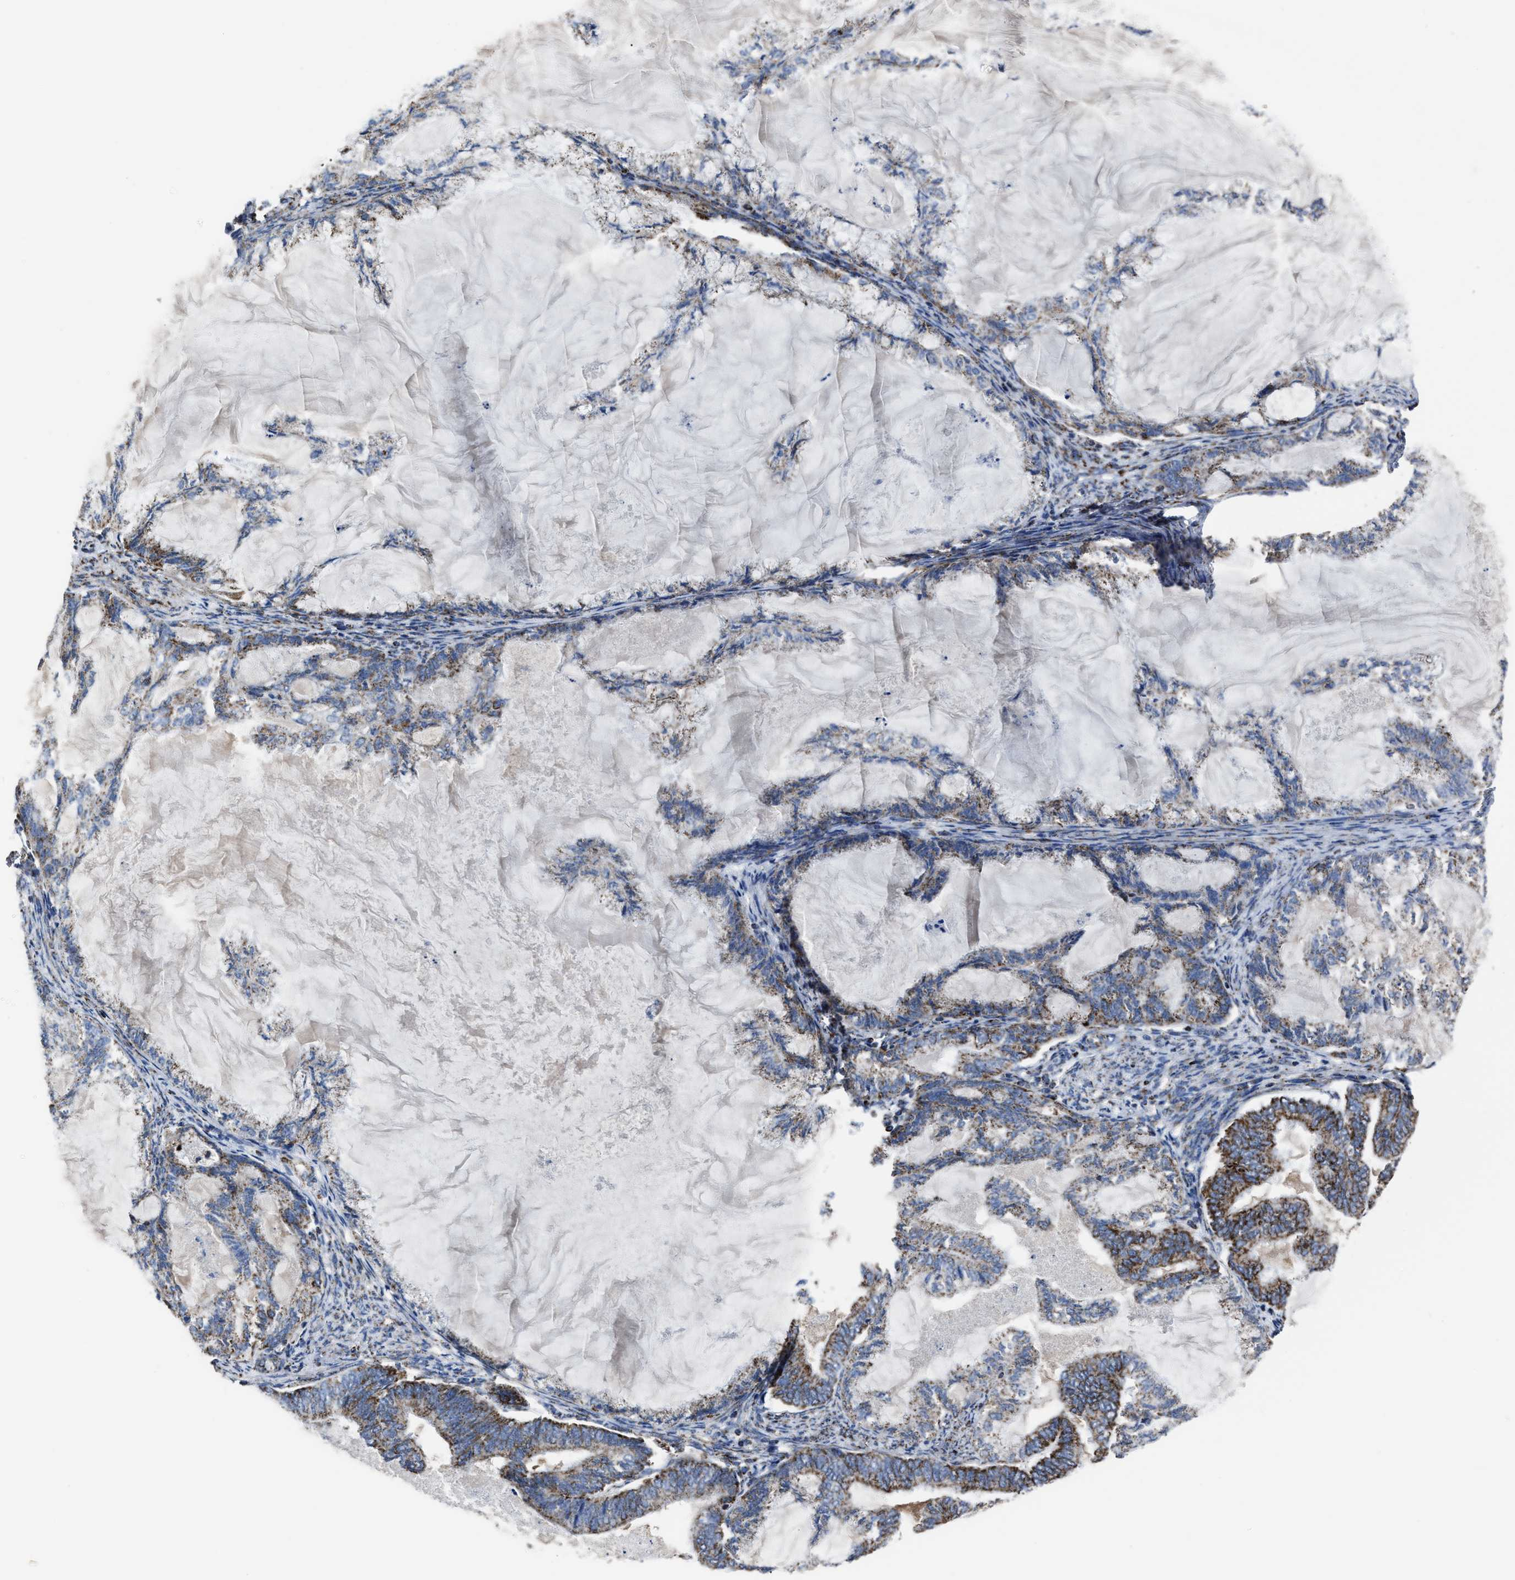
{"staining": {"intensity": "moderate", "quantity": ">75%", "location": "cytoplasmic/membranous"}, "tissue": "endometrial cancer", "cell_type": "Tumor cells", "image_type": "cancer", "snomed": [{"axis": "morphology", "description": "Adenocarcinoma, NOS"}, {"axis": "topography", "description": "Endometrium"}], "caption": "Moderate cytoplasmic/membranous protein positivity is present in about >75% of tumor cells in endometrial cancer.", "gene": "NDUFV3", "patient": {"sex": "female", "age": 86}}